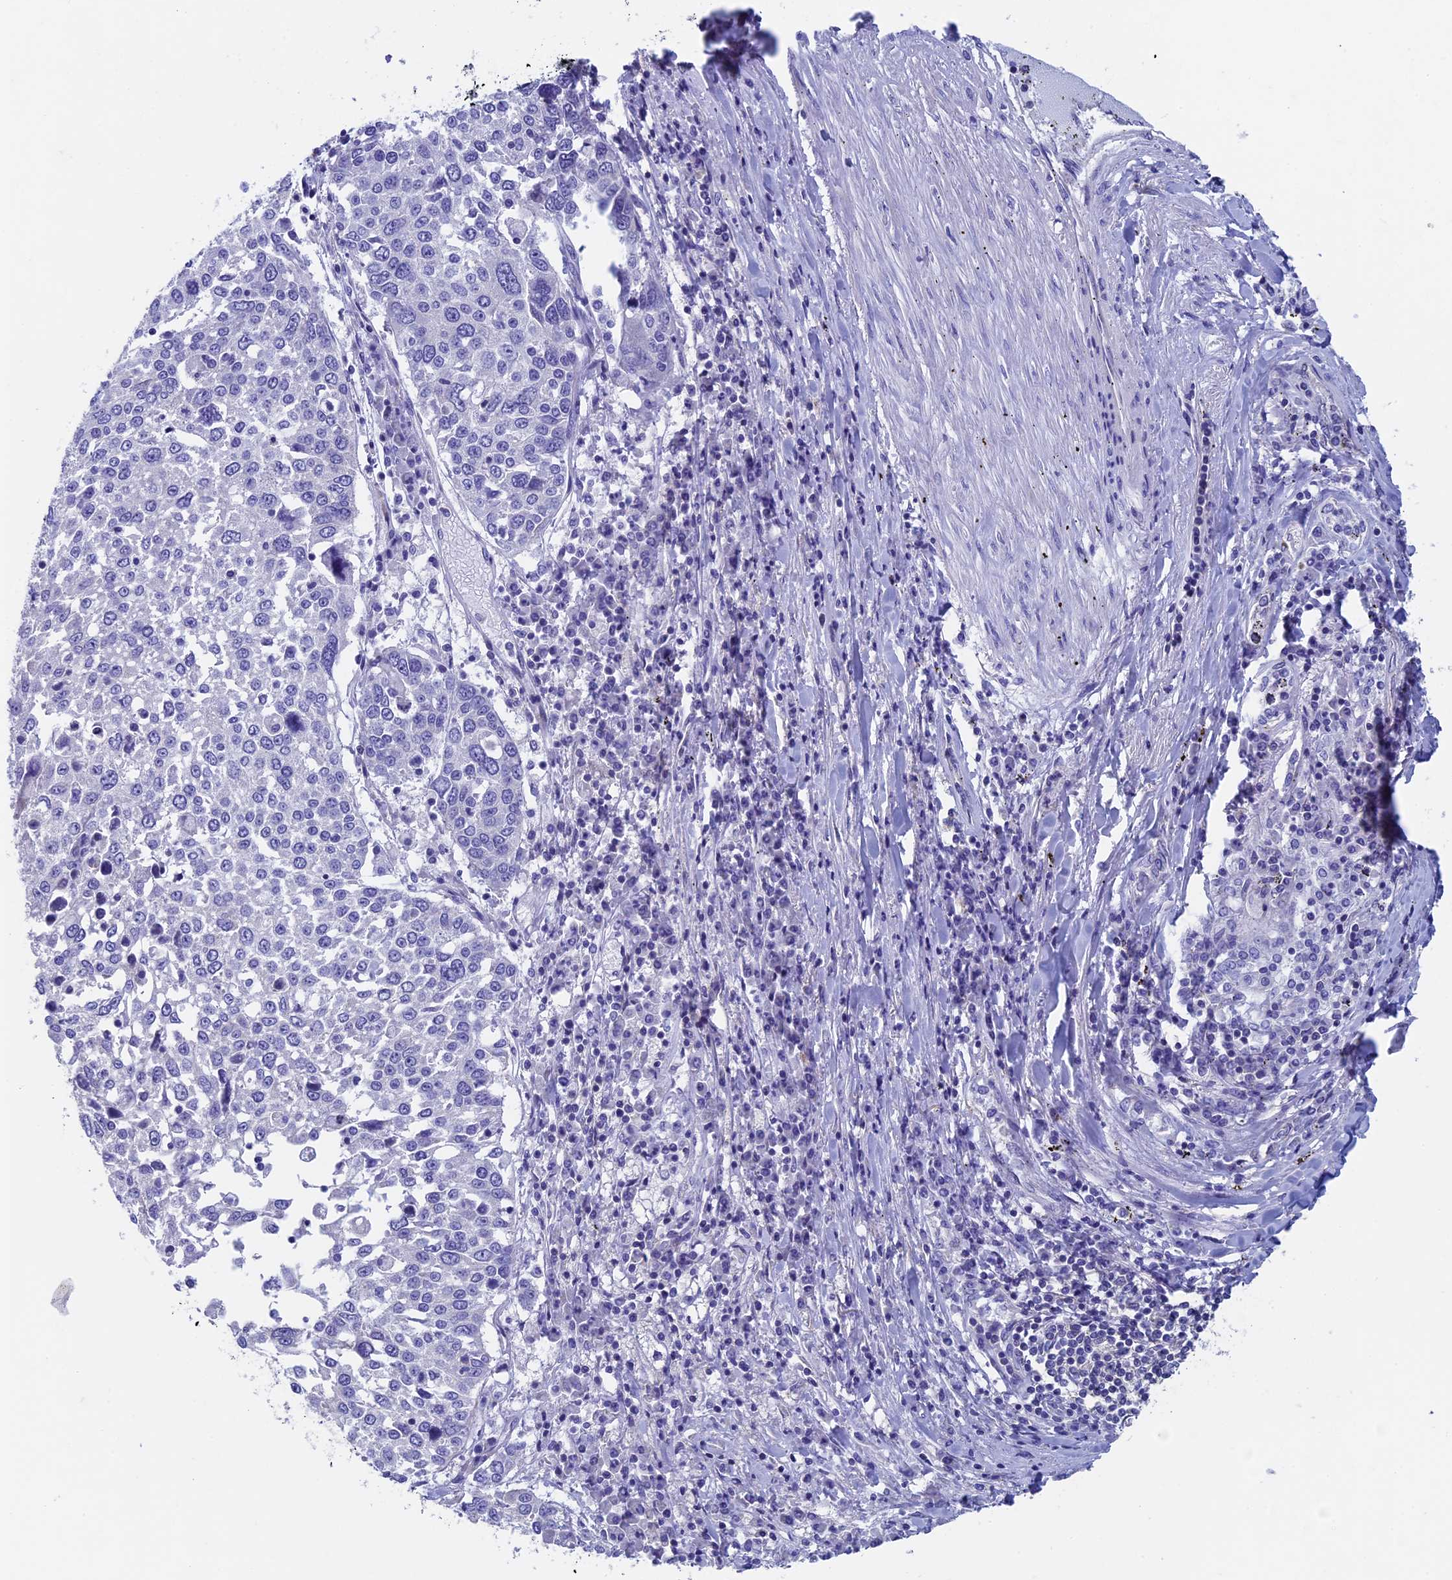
{"staining": {"intensity": "negative", "quantity": "none", "location": "none"}, "tissue": "lung cancer", "cell_type": "Tumor cells", "image_type": "cancer", "snomed": [{"axis": "morphology", "description": "Squamous cell carcinoma, NOS"}, {"axis": "topography", "description": "Lung"}], "caption": "This image is of lung cancer stained with immunohistochemistry (IHC) to label a protein in brown with the nuclei are counter-stained blue. There is no expression in tumor cells. (Immunohistochemistry (ihc), brightfield microscopy, high magnification).", "gene": "SEPTIN1", "patient": {"sex": "male", "age": 65}}